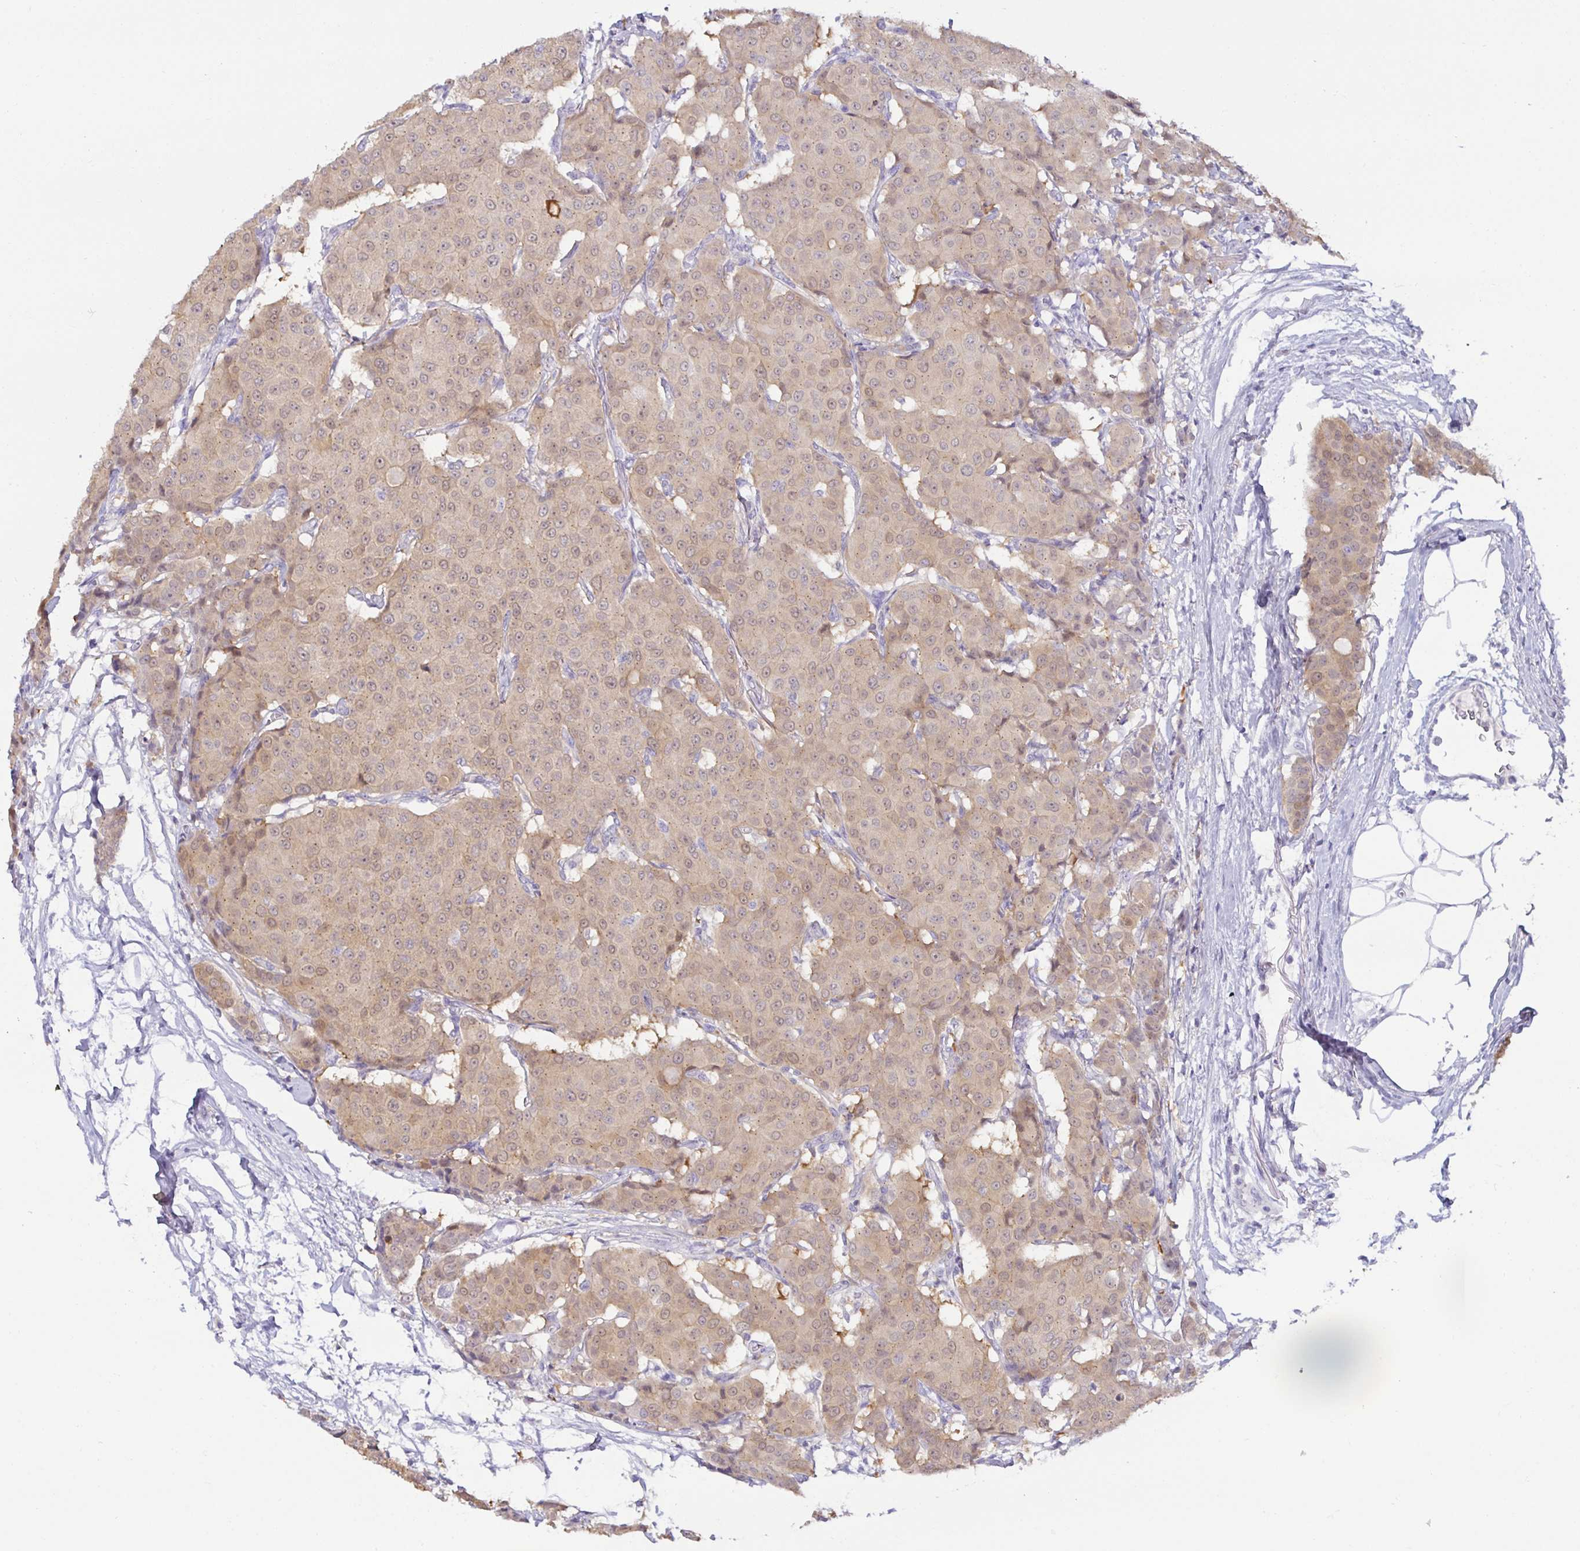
{"staining": {"intensity": "moderate", "quantity": ">75%", "location": "cytoplasmic/membranous,nuclear"}, "tissue": "breast cancer", "cell_type": "Tumor cells", "image_type": "cancer", "snomed": [{"axis": "morphology", "description": "Duct carcinoma"}, {"axis": "topography", "description": "Breast"}], "caption": "Moderate cytoplasmic/membranous and nuclear staining for a protein is appreciated in approximately >75% of tumor cells of breast intraductal carcinoma using immunohistochemistry (IHC).", "gene": "MON2", "patient": {"sex": "female", "age": 91}}